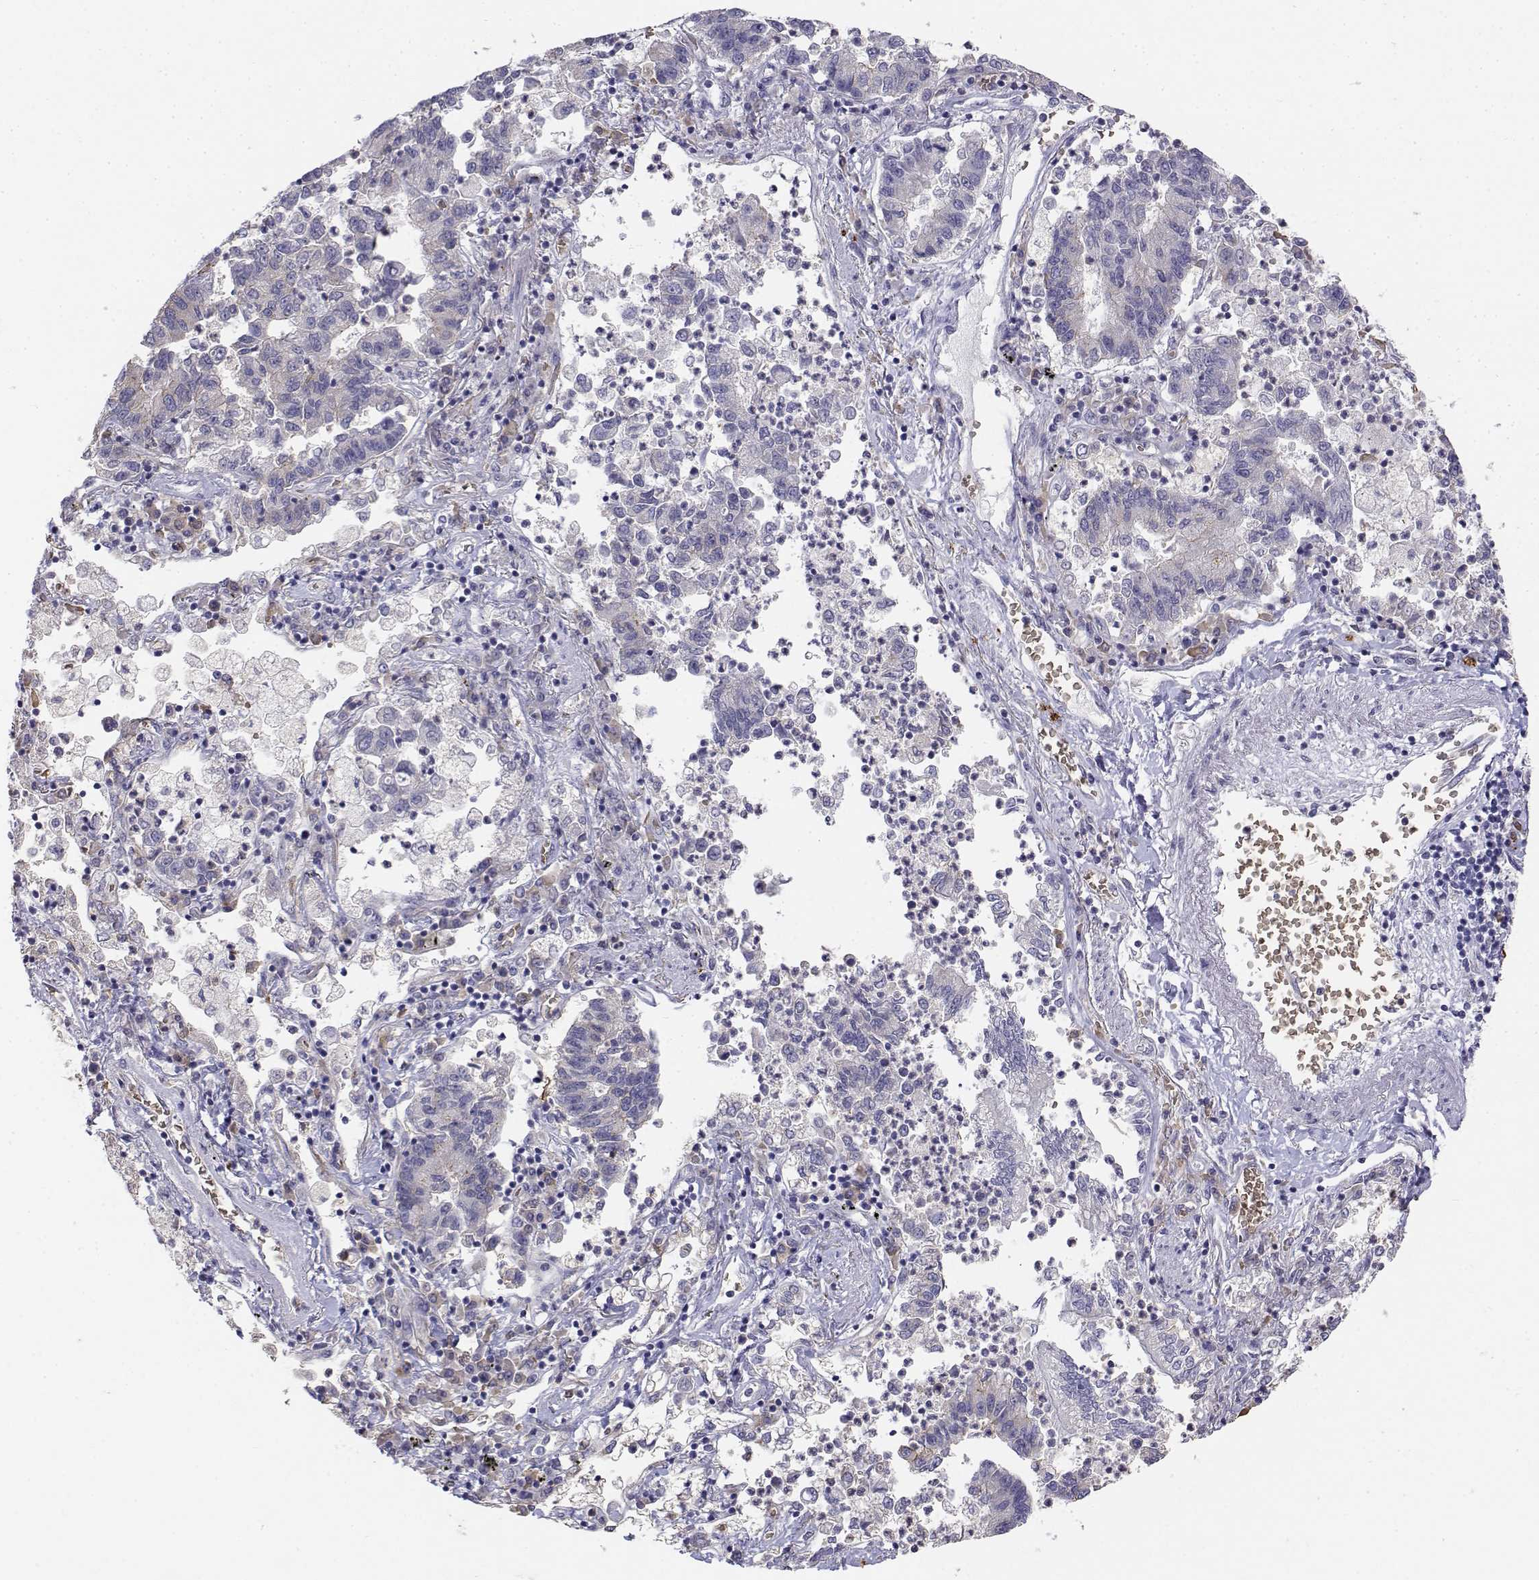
{"staining": {"intensity": "negative", "quantity": "none", "location": "none"}, "tissue": "lung cancer", "cell_type": "Tumor cells", "image_type": "cancer", "snomed": [{"axis": "morphology", "description": "Adenocarcinoma, NOS"}, {"axis": "topography", "description": "Lung"}], "caption": "There is no significant positivity in tumor cells of adenocarcinoma (lung).", "gene": "CADM1", "patient": {"sex": "female", "age": 57}}